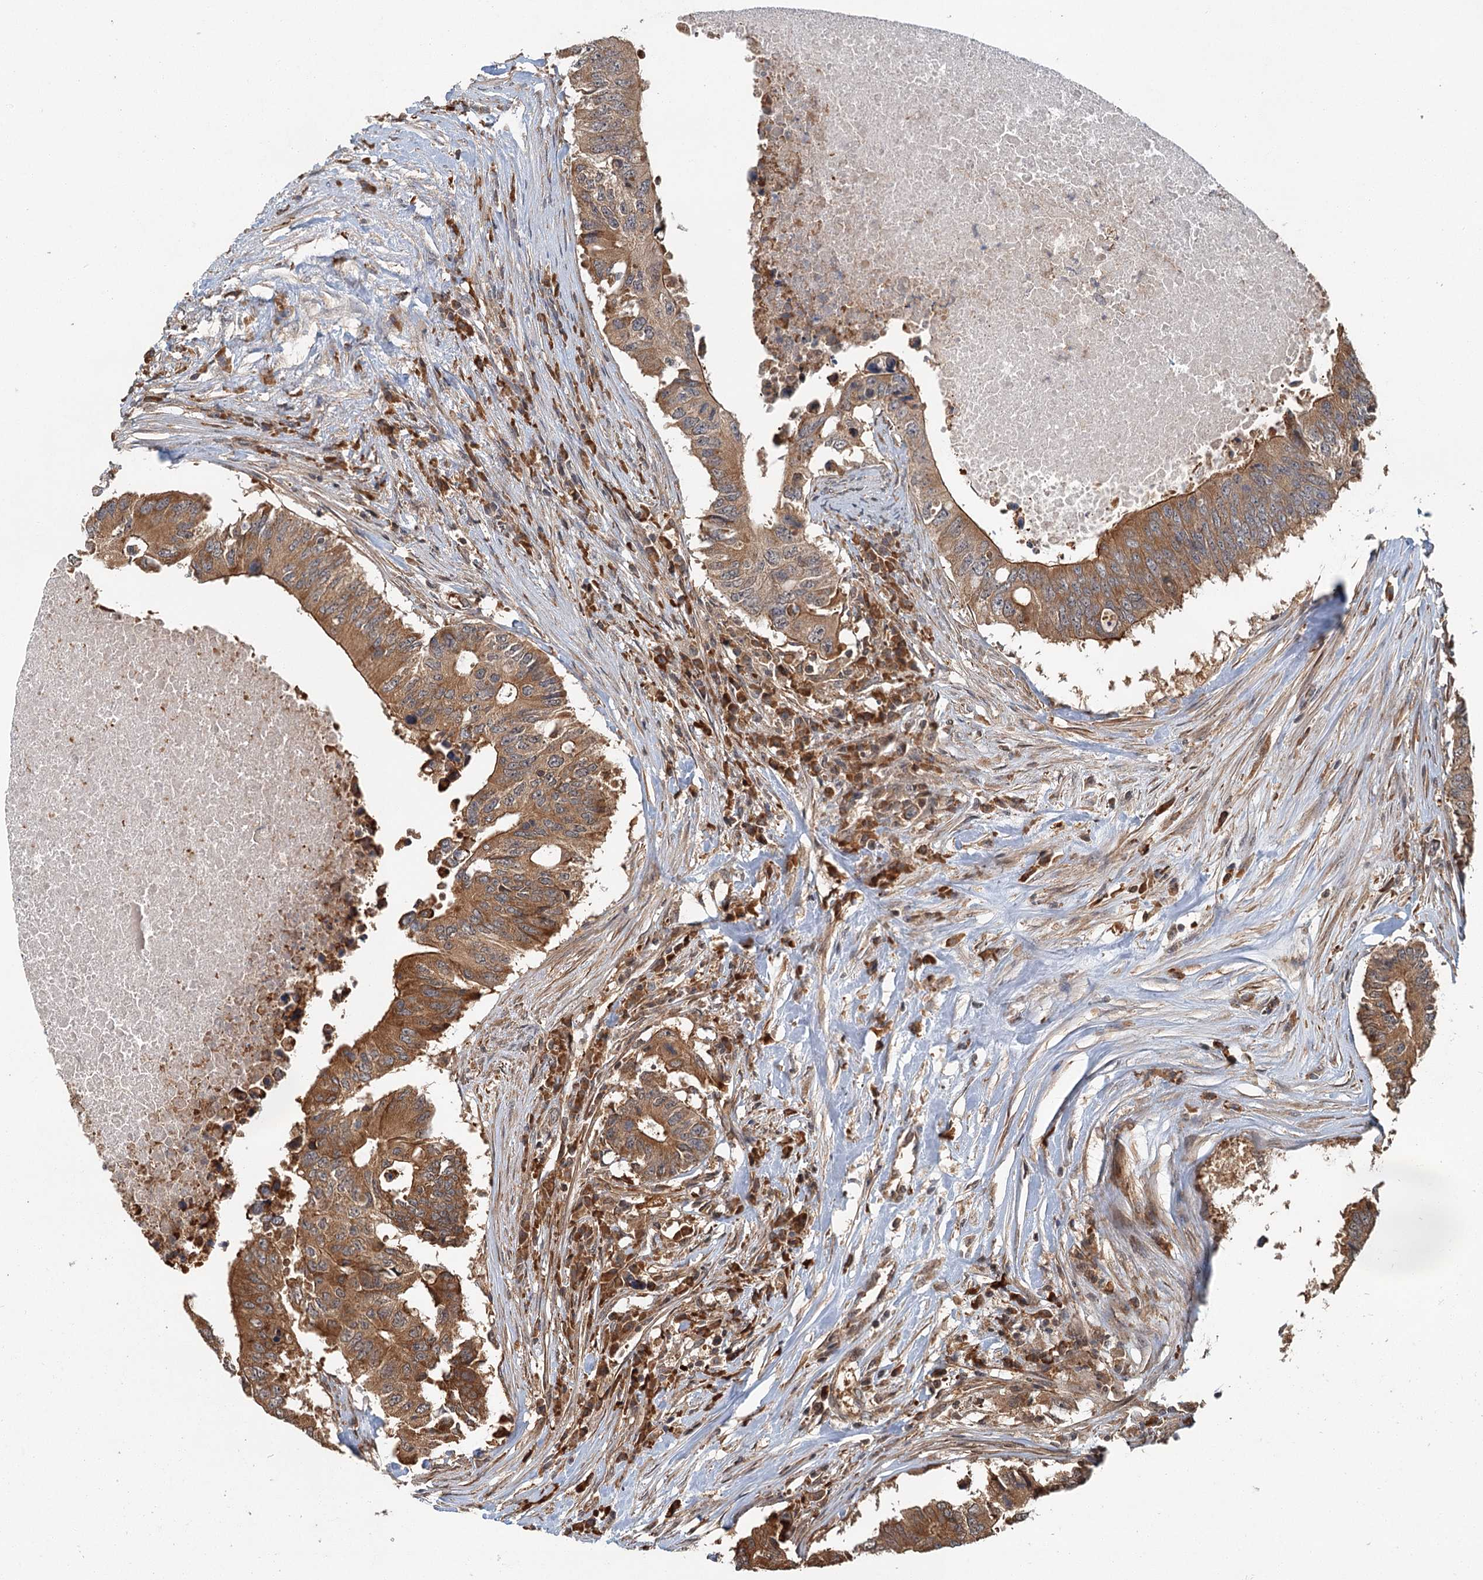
{"staining": {"intensity": "moderate", "quantity": ">75%", "location": "cytoplasmic/membranous"}, "tissue": "colorectal cancer", "cell_type": "Tumor cells", "image_type": "cancer", "snomed": [{"axis": "morphology", "description": "Adenocarcinoma, NOS"}, {"axis": "topography", "description": "Colon"}], "caption": "This is an image of immunohistochemistry staining of colorectal cancer, which shows moderate positivity in the cytoplasmic/membranous of tumor cells.", "gene": "ZNF527", "patient": {"sex": "male", "age": 71}}